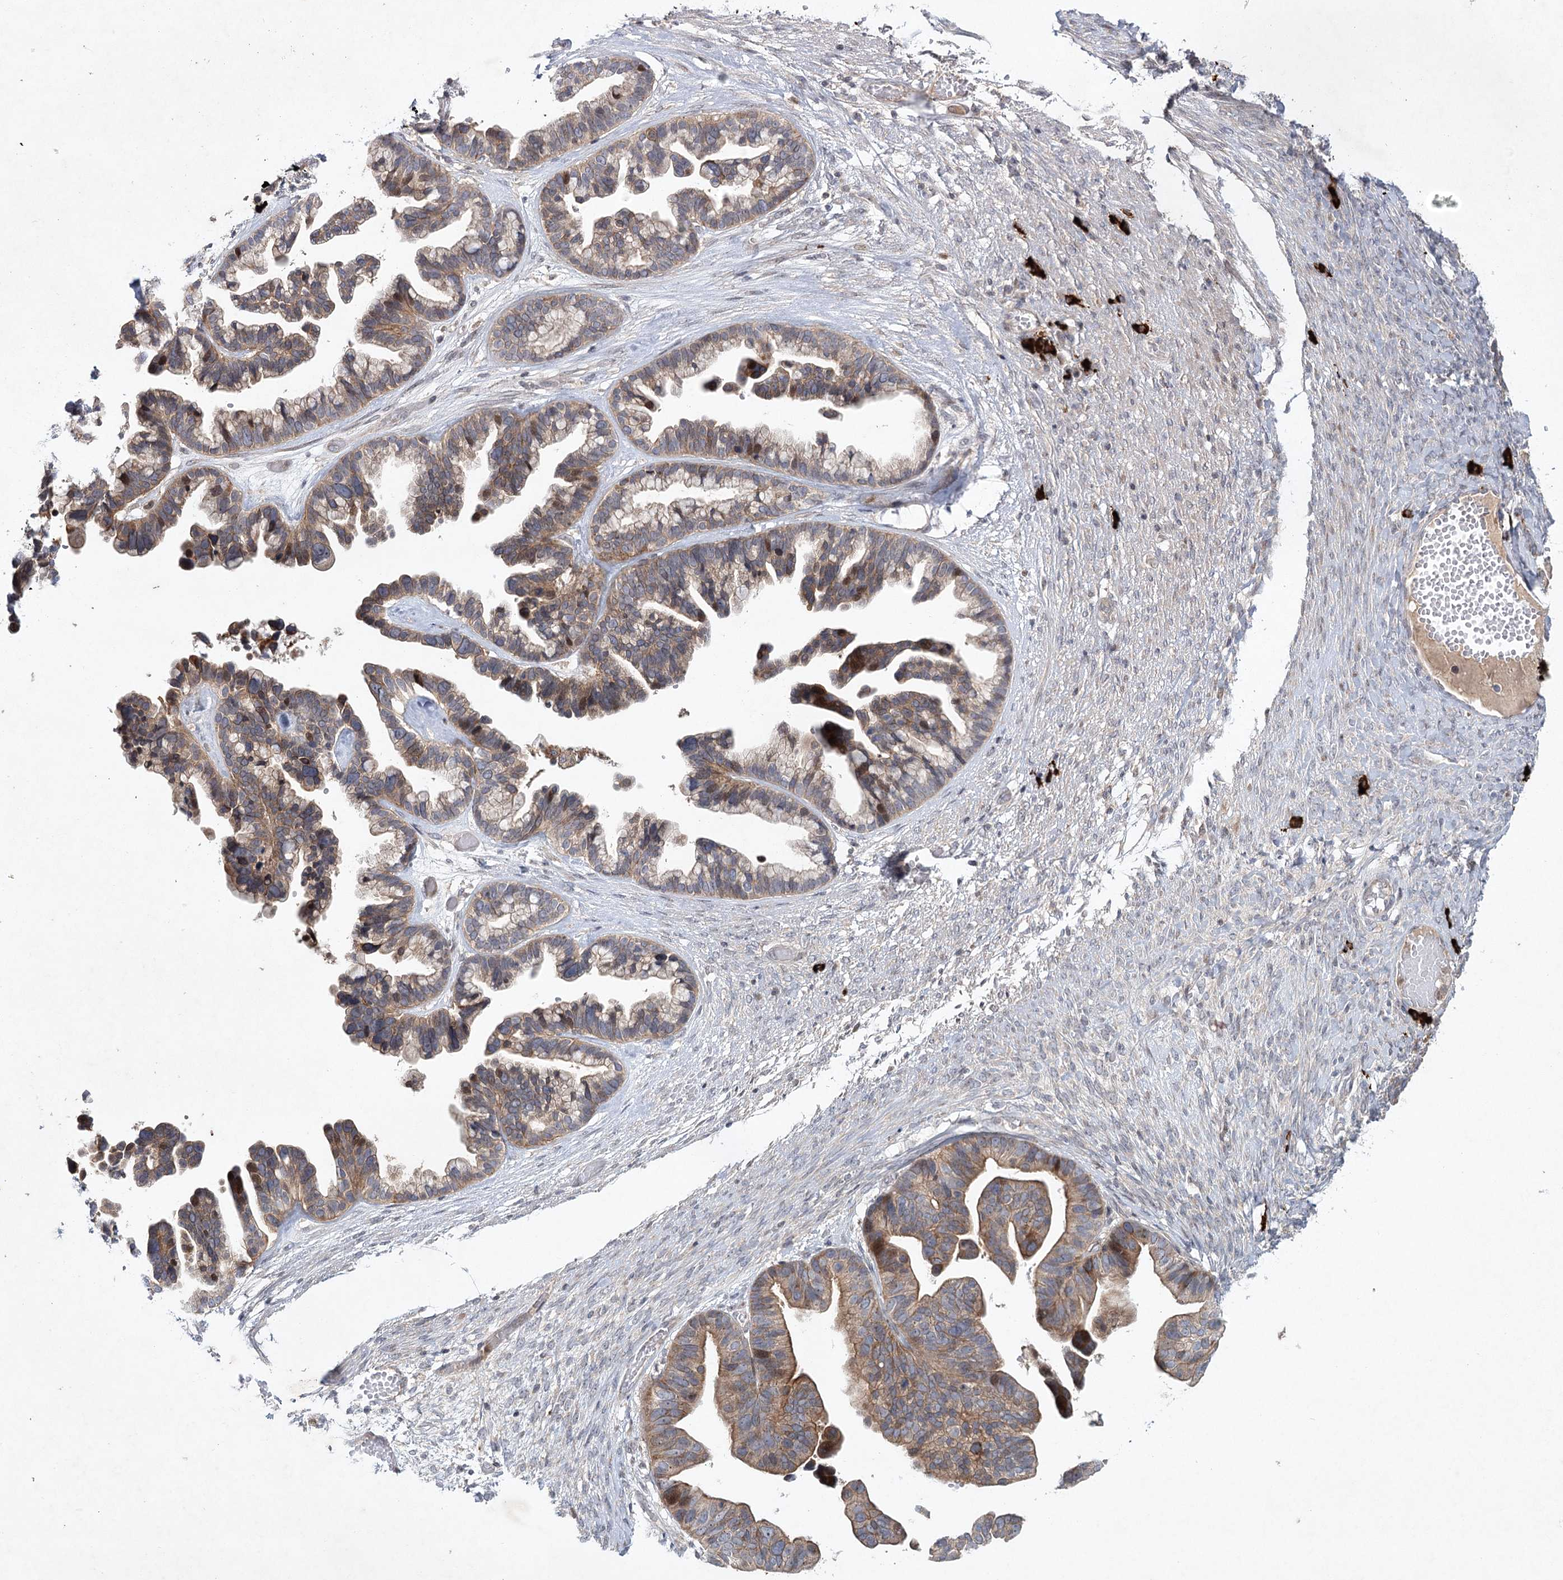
{"staining": {"intensity": "moderate", "quantity": ">75%", "location": "cytoplasmic/membranous"}, "tissue": "ovarian cancer", "cell_type": "Tumor cells", "image_type": "cancer", "snomed": [{"axis": "morphology", "description": "Cystadenocarcinoma, serous, NOS"}, {"axis": "topography", "description": "Ovary"}], "caption": "There is medium levels of moderate cytoplasmic/membranous staining in tumor cells of ovarian serous cystadenocarcinoma, as demonstrated by immunohistochemical staining (brown color).", "gene": "MAP3K13", "patient": {"sex": "female", "age": 56}}